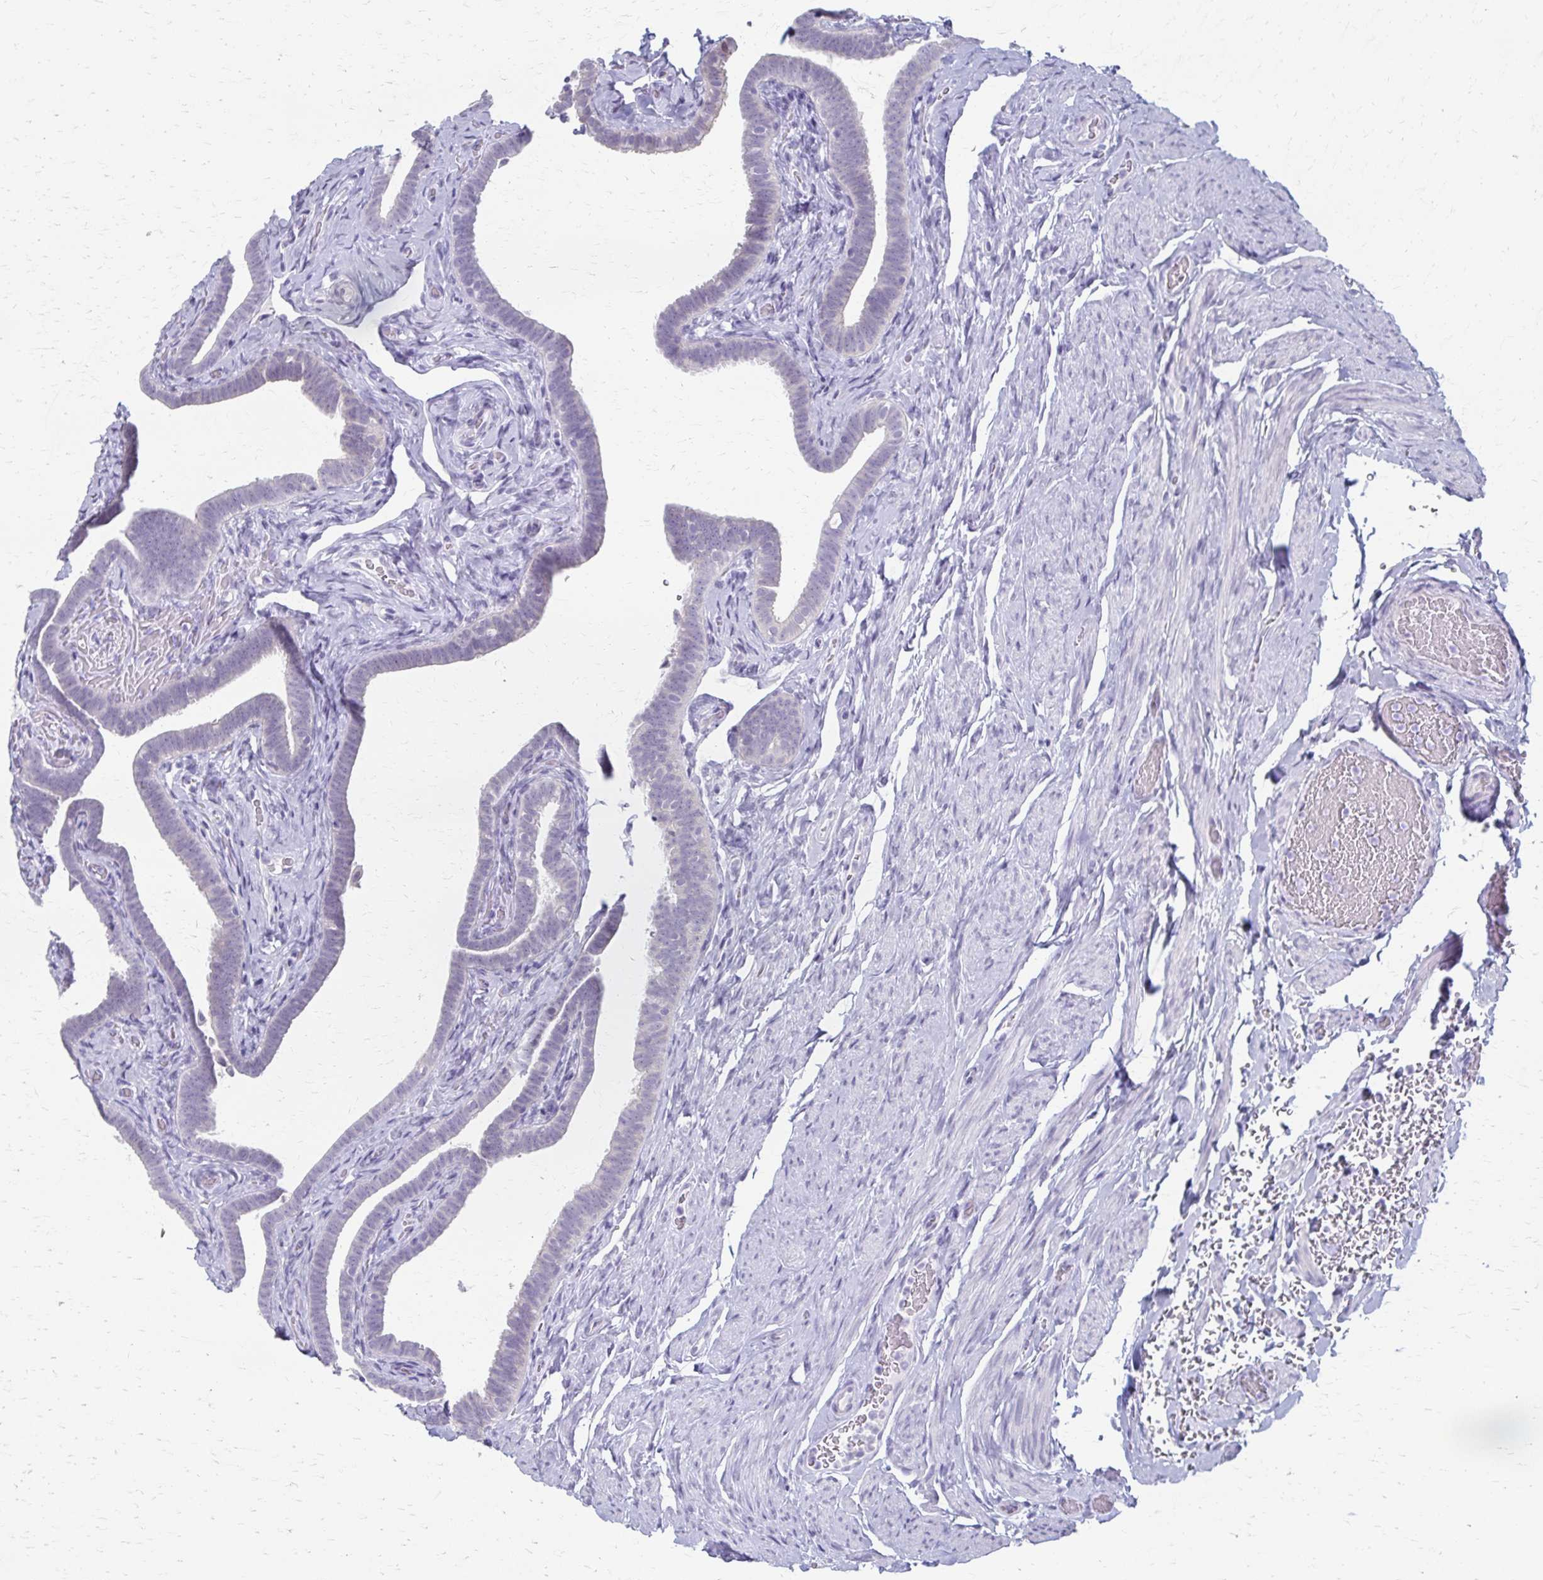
{"staining": {"intensity": "negative", "quantity": "none", "location": "none"}, "tissue": "fallopian tube", "cell_type": "Glandular cells", "image_type": "normal", "snomed": [{"axis": "morphology", "description": "Normal tissue, NOS"}, {"axis": "topography", "description": "Fallopian tube"}], "caption": "DAB (3,3'-diaminobenzidine) immunohistochemical staining of normal human fallopian tube demonstrates no significant staining in glandular cells.", "gene": "CYB5A", "patient": {"sex": "female", "age": 69}}